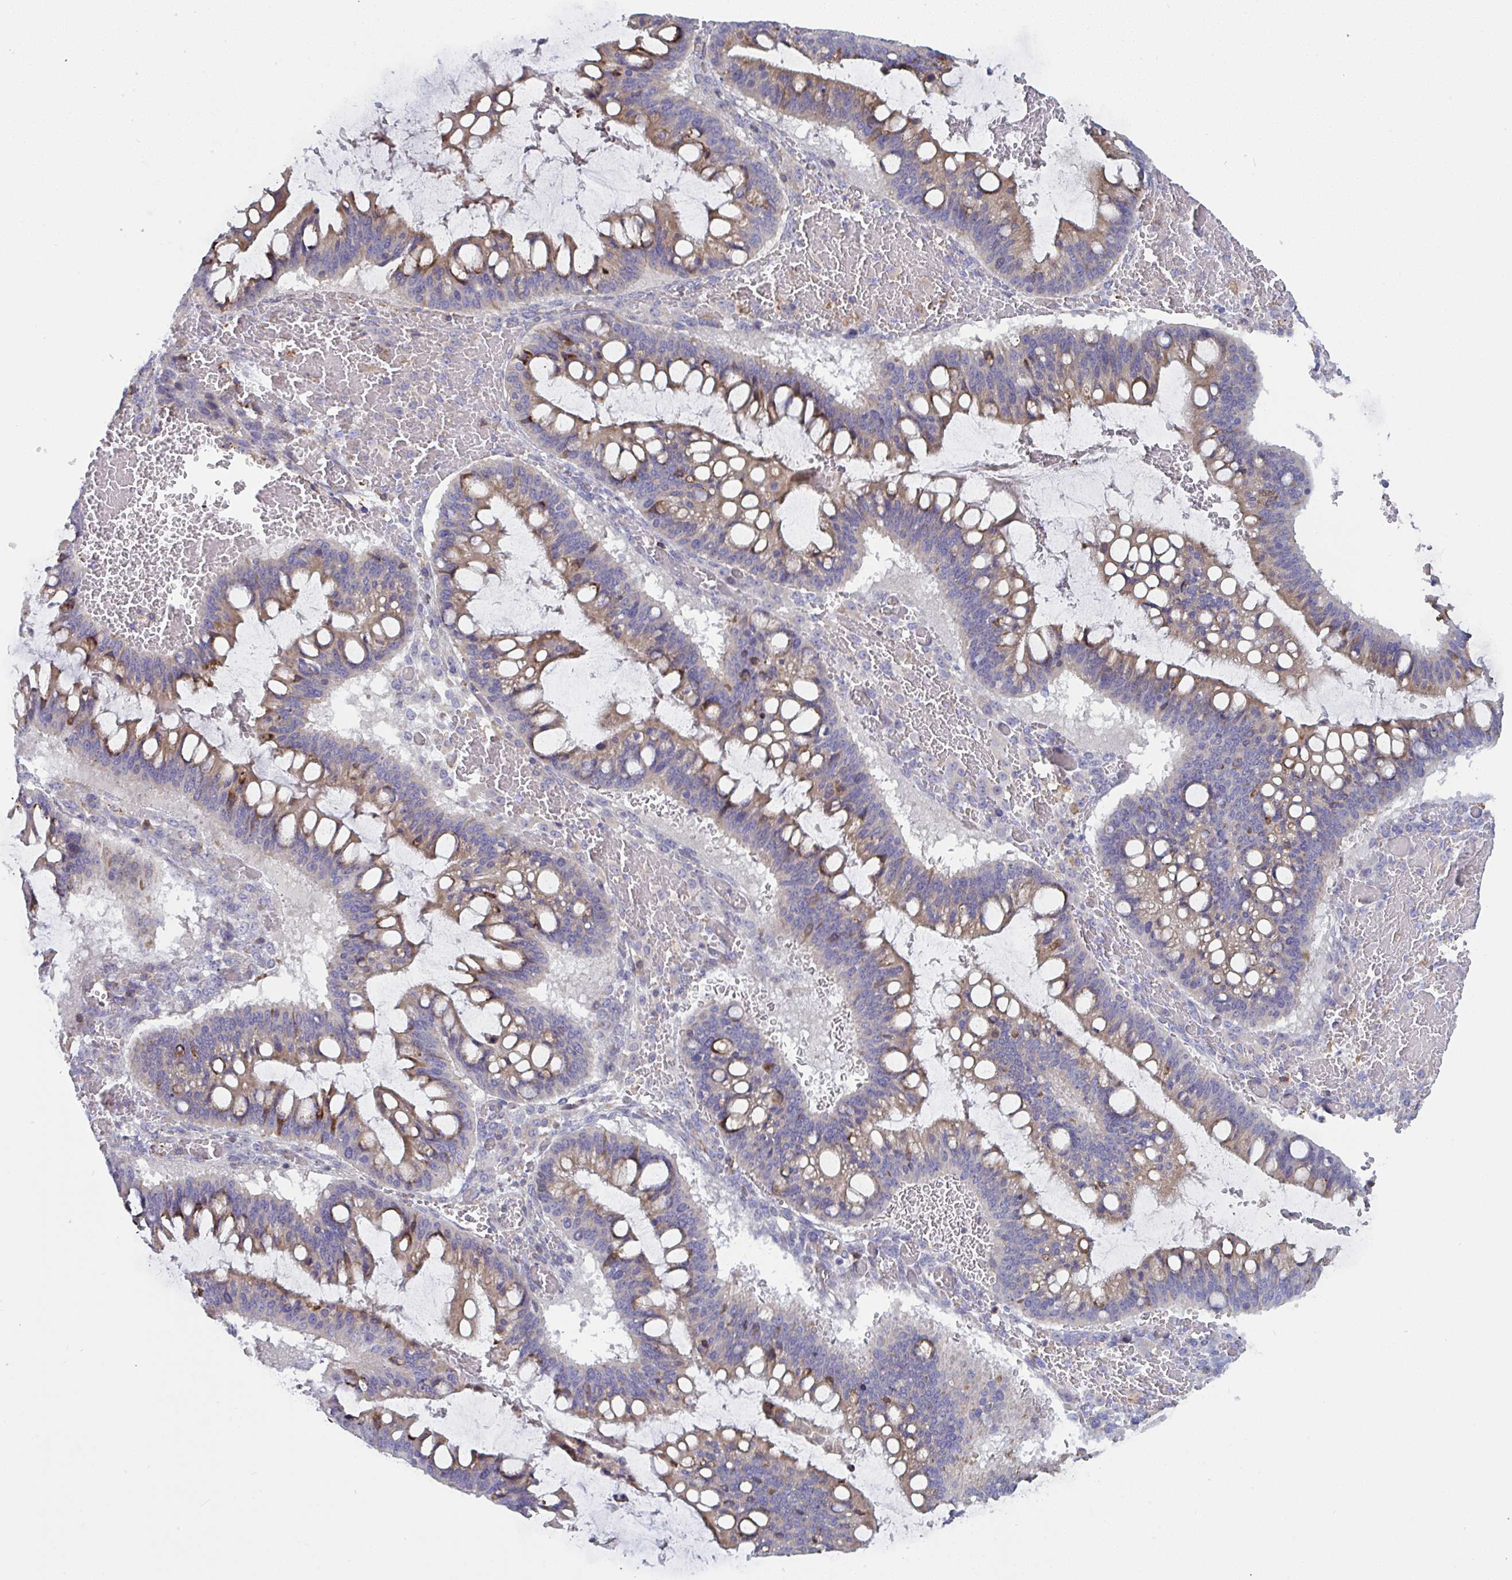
{"staining": {"intensity": "weak", "quantity": "25%-75%", "location": "cytoplasmic/membranous"}, "tissue": "ovarian cancer", "cell_type": "Tumor cells", "image_type": "cancer", "snomed": [{"axis": "morphology", "description": "Cystadenocarcinoma, mucinous, NOS"}, {"axis": "topography", "description": "Ovary"}], "caption": "Weak cytoplasmic/membranous protein staining is identified in about 25%-75% of tumor cells in ovarian cancer (mucinous cystadenocarcinoma).", "gene": "MYMK", "patient": {"sex": "female", "age": 73}}